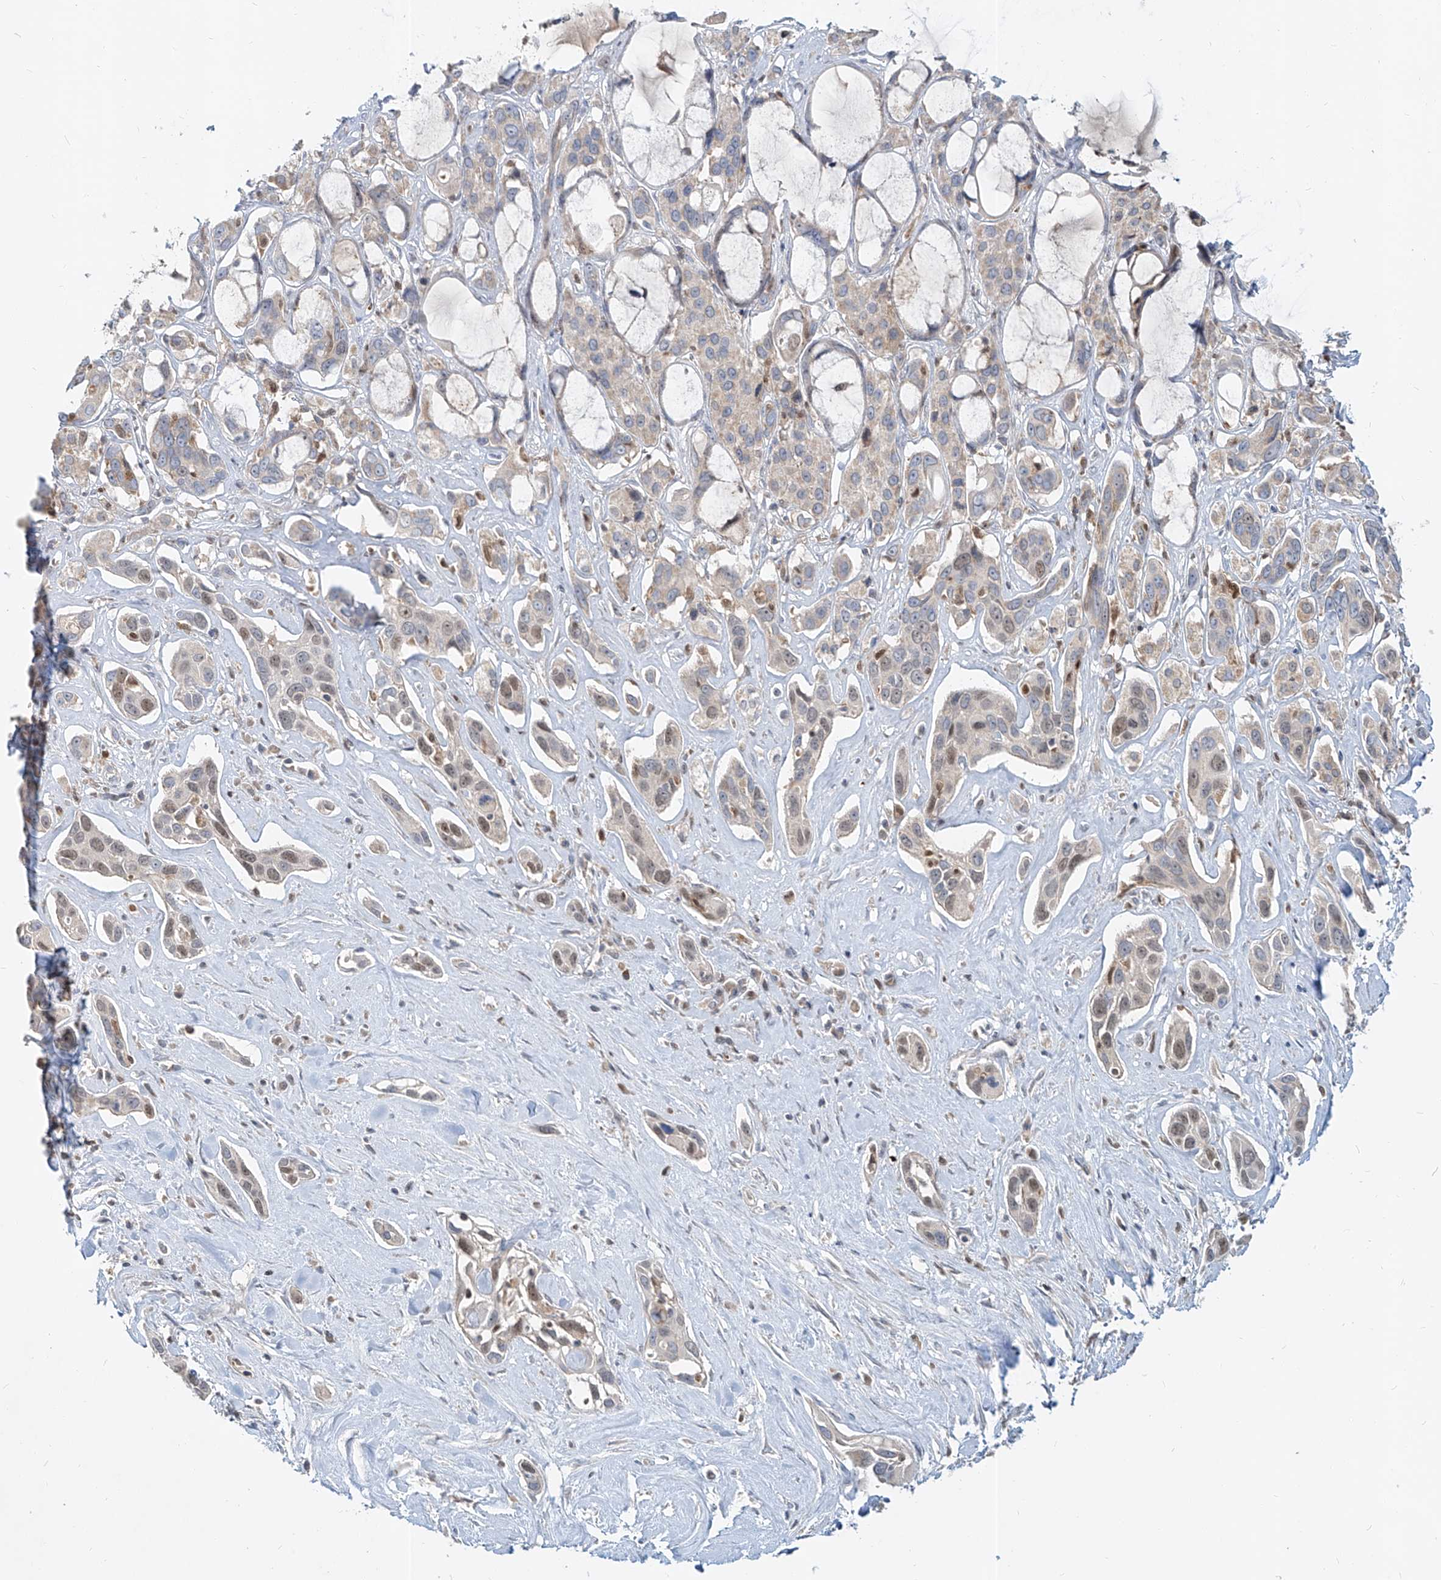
{"staining": {"intensity": "weak", "quantity": "25%-75%", "location": "cytoplasmic/membranous,nuclear"}, "tissue": "pancreatic cancer", "cell_type": "Tumor cells", "image_type": "cancer", "snomed": [{"axis": "morphology", "description": "Adenocarcinoma, NOS"}, {"axis": "topography", "description": "Pancreas"}], "caption": "Tumor cells show low levels of weak cytoplasmic/membranous and nuclear expression in approximately 25%-75% of cells in pancreatic cancer.", "gene": "FGD2", "patient": {"sex": "female", "age": 60}}